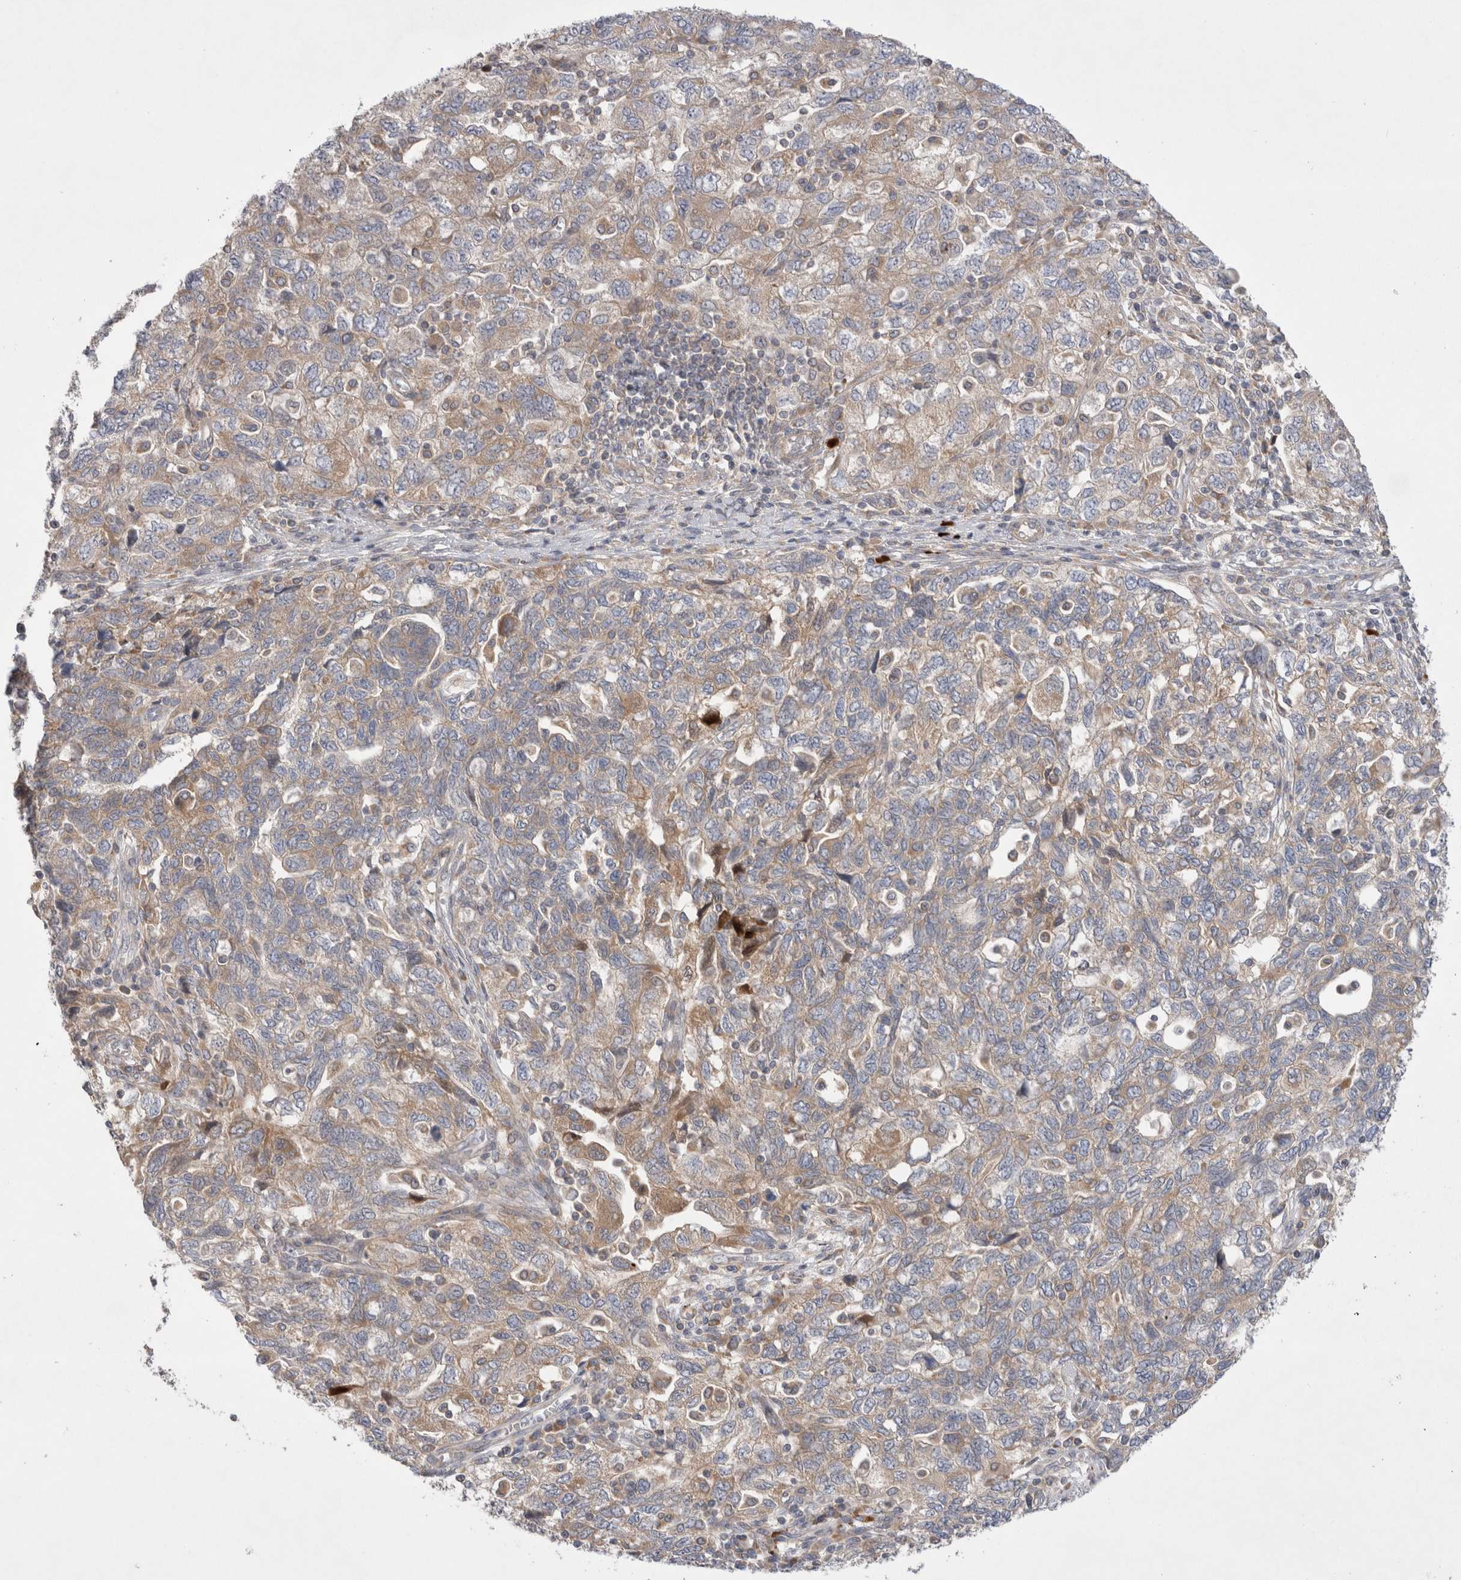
{"staining": {"intensity": "moderate", "quantity": "25%-75%", "location": "cytoplasmic/membranous"}, "tissue": "ovarian cancer", "cell_type": "Tumor cells", "image_type": "cancer", "snomed": [{"axis": "morphology", "description": "Carcinoma, NOS"}, {"axis": "morphology", "description": "Cystadenocarcinoma, serous, NOS"}, {"axis": "topography", "description": "Ovary"}], "caption": "Carcinoma (ovarian) stained for a protein demonstrates moderate cytoplasmic/membranous positivity in tumor cells. The protein of interest is stained brown, and the nuclei are stained in blue (DAB IHC with brightfield microscopy, high magnification).", "gene": "TBC1D16", "patient": {"sex": "female", "age": 69}}